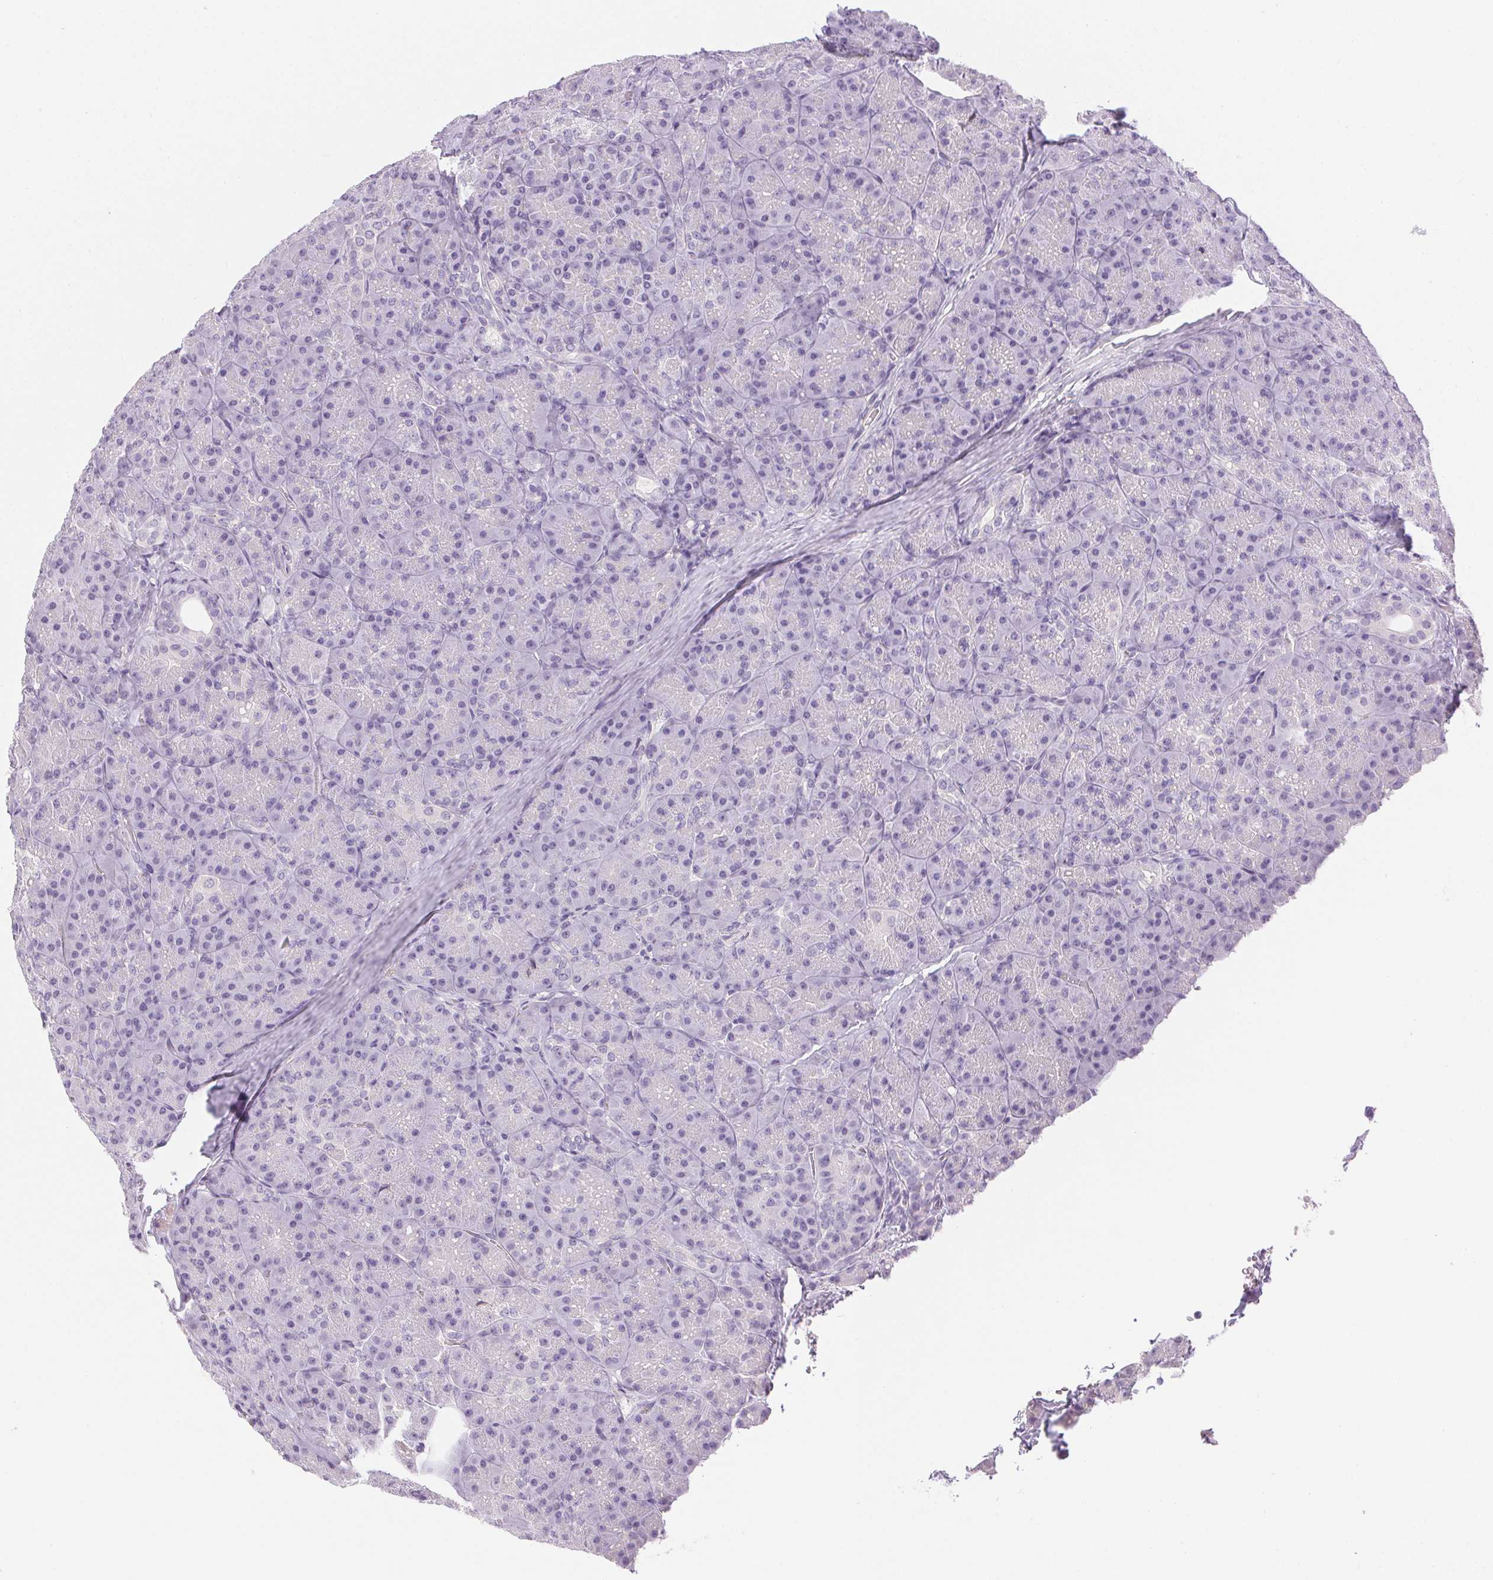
{"staining": {"intensity": "negative", "quantity": "none", "location": "none"}, "tissue": "pancreas", "cell_type": "Exocrine glandular cells", "image_type": "normal", "snomed": [{"axis": "morphology", "description": "Normal tissue, NOS"}, {"axis": "topography", "description": "Pancreas"}], "caption": "A high-resolution histopathology image shows immunohistochemistry staining of normal pancreas, which reveals no significant positivity in exocrine glandular cells. Nuclei are stained in blue.", "gene": "PRL", "patient": {"sex": "male", "age": 57}}